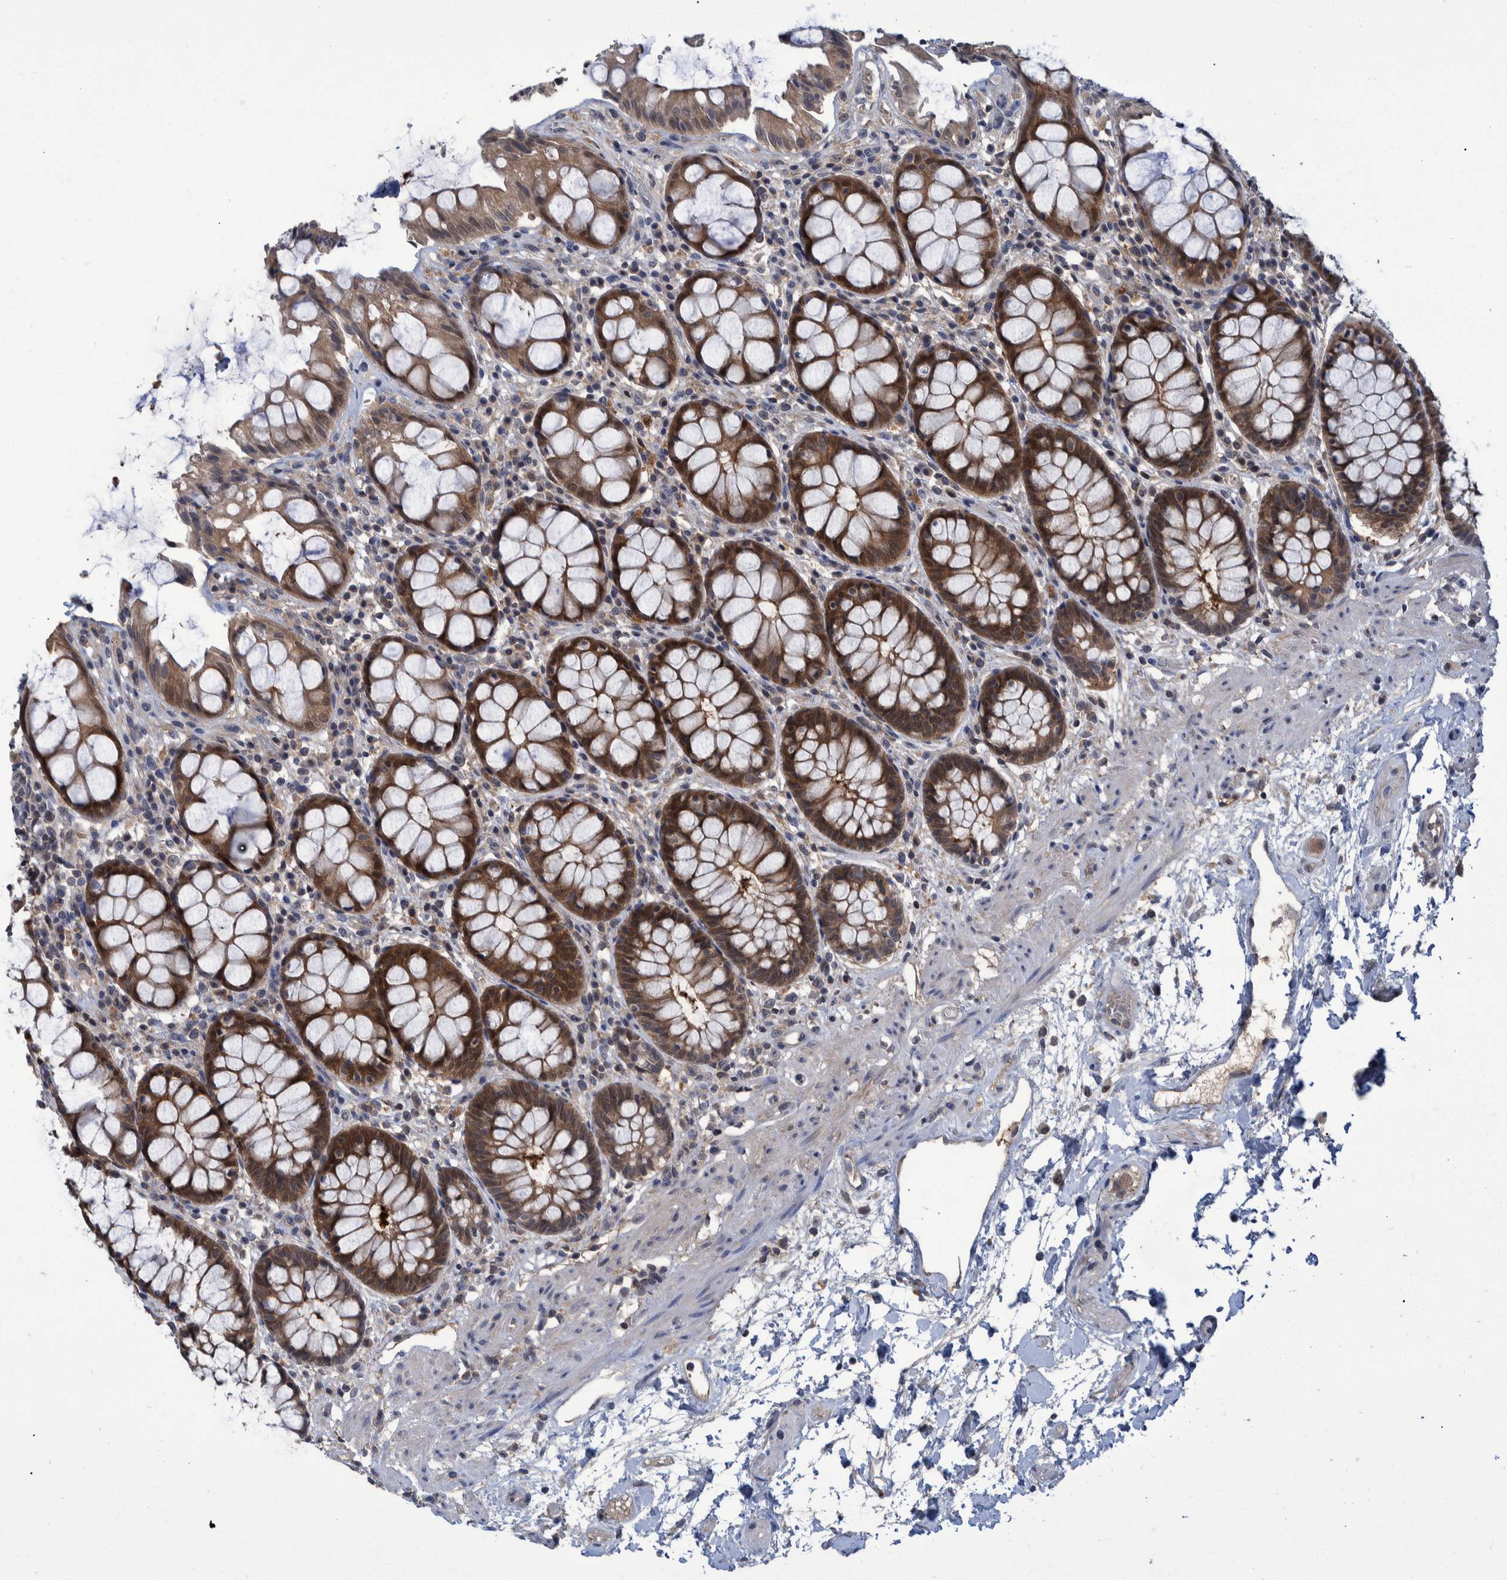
{"staining": {"intensity": "strong", "quantity": ">75%", "location": "cytoplasmic/membranous"}, "tissue": "rectum", "cell_type": "Glandular cells", "image_type": "normal", "snomed": [{"axis": "morphology", "description": "Normal tissue, NOS"}, {"axis": "topography", "description": "Rectum"}], "caption": "This image reveals immunohistochemistry staining of benign rectum, with high strong cytoplasmic/membranous positivity in approximately >75% of glandular cells.", "gene": "PCYT2", "patient": {"sex": "male", "age": 64}}